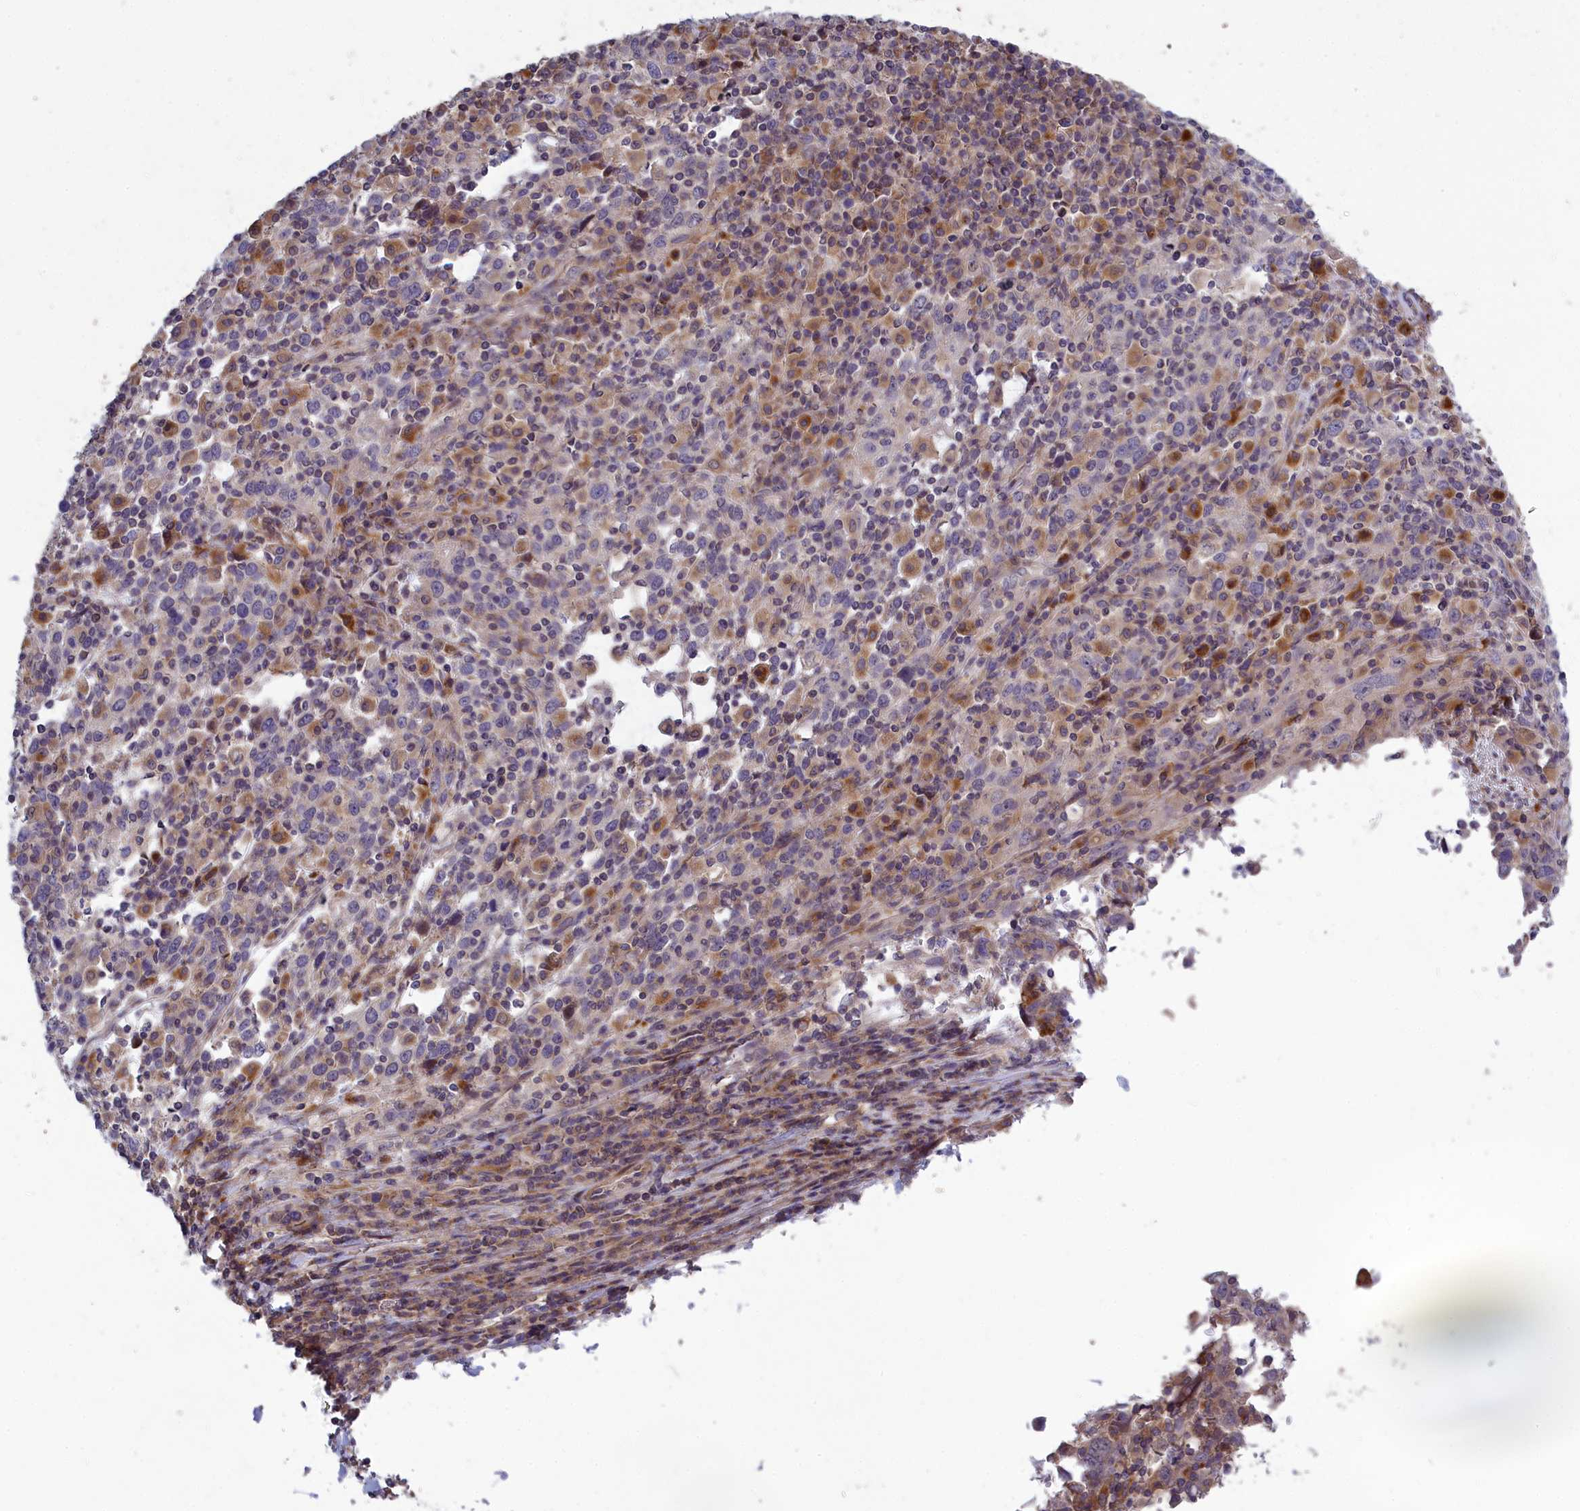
{"staining": {"intensity": "negative", "quantity": "none", "location": "none"}, "tissue": "cervical cancer", "cell_type": "Tumor cells", "image_type": "cancer", "snomed": [{"axis": "morphology", "description": "Squamous cell carcinoma, NOS"}, {"axis": "topography", "description": "Cervix"}], "caption": "Immunohistochemistry of human cervical squamous cell carcinoma demonstrates no expression in tumor cells. (DAB (3,3'-diaminobenzidine) immunohistochemistry (IHC) visualized using brightfield microscopy, high magnification).", "gene": "BLTP2", "patient": {"sex": "female", "age": 46}}